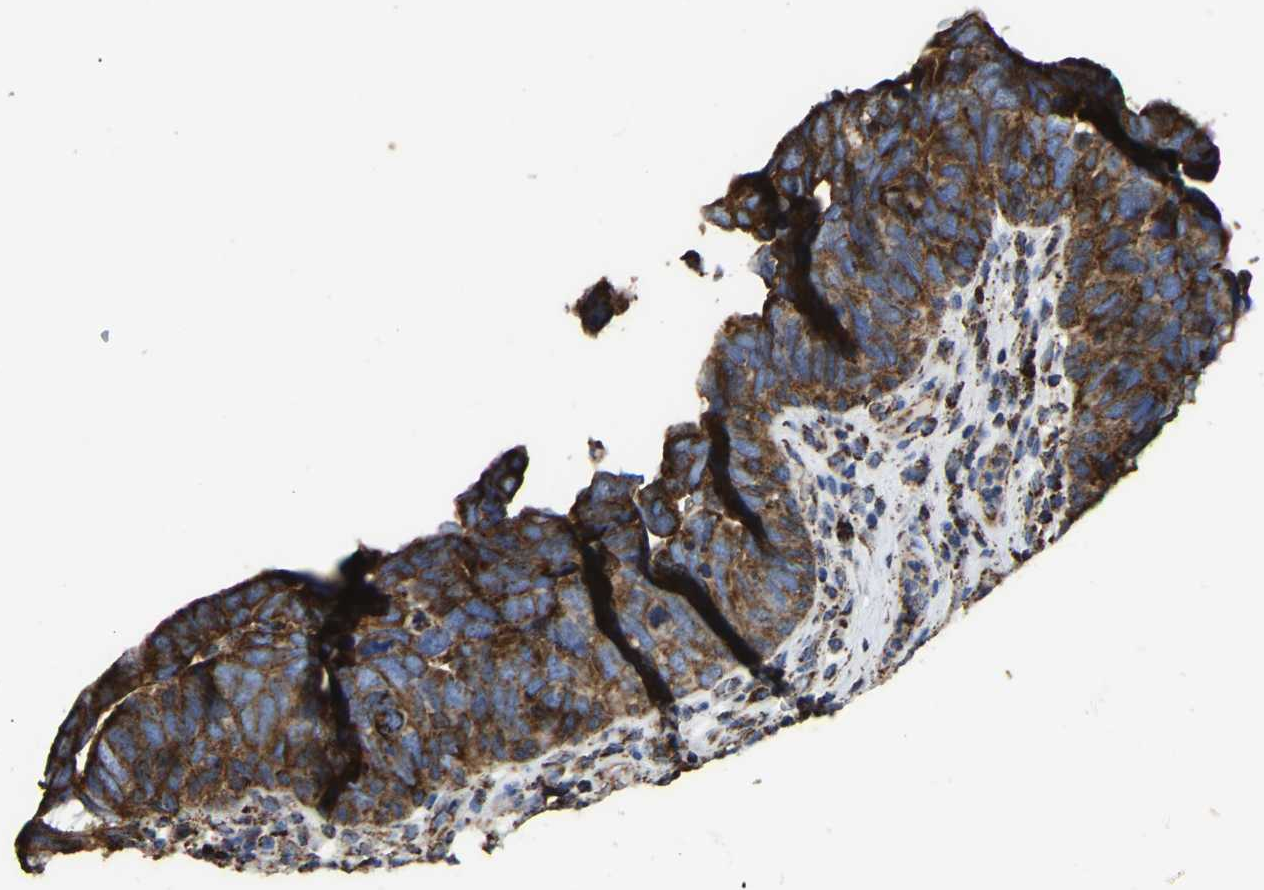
{"staining": {"intensity": "strong", "quantity": "25%-75%", "location": "cytoplasmic/membranous"}, "tissue": "urothelial cancer", "cell_type": "Tumor cells", "image_type": "cancer", "snomed": [{"axis": "morphology", "description": "Urothelial carcinoma, High grade"}, {"axis": "topography", "description": "Urinary bladder"}], "caption": "Immunohistochemical staining of urothelial cancer shows high levels of strong cytoplasmic/membranous protein staining in about 25%-75% of tumor cells.", "gene": "ETFA", "patient": {"sex": "female", "age": 82}}